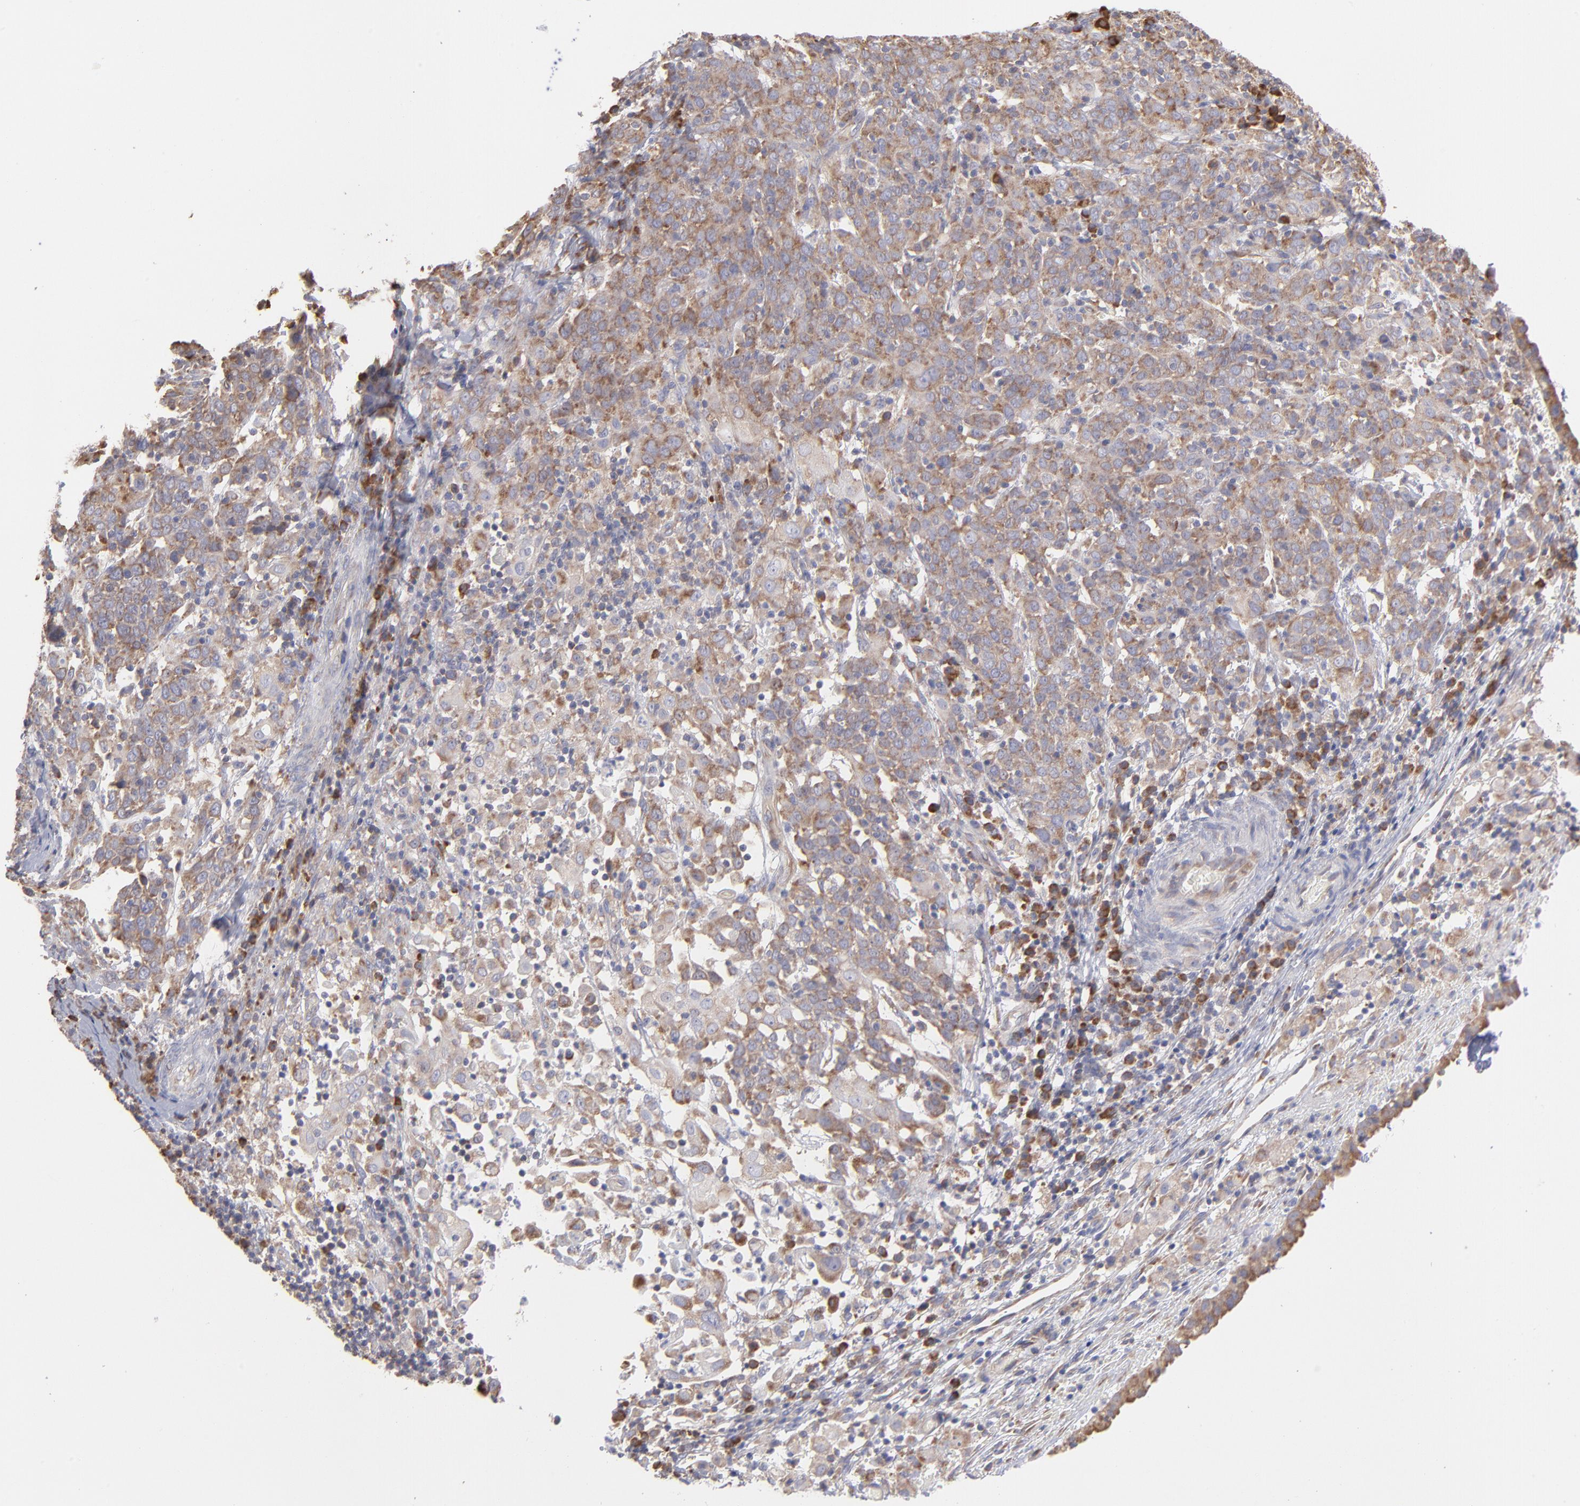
{"staining": {"intensity": "moderate", "quantity": "25%-75%", "location": "cytoplasmic/membranous"}, "tissue": "cervical cancer", "cell_type": "Tumor cells", "image_type": "cancer", "snomed": [{"axis": "morphology", "description": "Normal tissue, NOS"}, {"axis": "morphology", "description": "Squamous cell carcinoma, NOS"}, {"axis": "topography", "description": "Cervix"}], "caption": "IHC image of human cervical cancer (squamous cell carcinoma) stained for a protein (brown), which displays medium levels of moderate cytoplasmic/membranous positivity in about 25%-75% of tumor cells.", "gene": "RPLP0", "patient": {"sex": "female", "age": 67}}